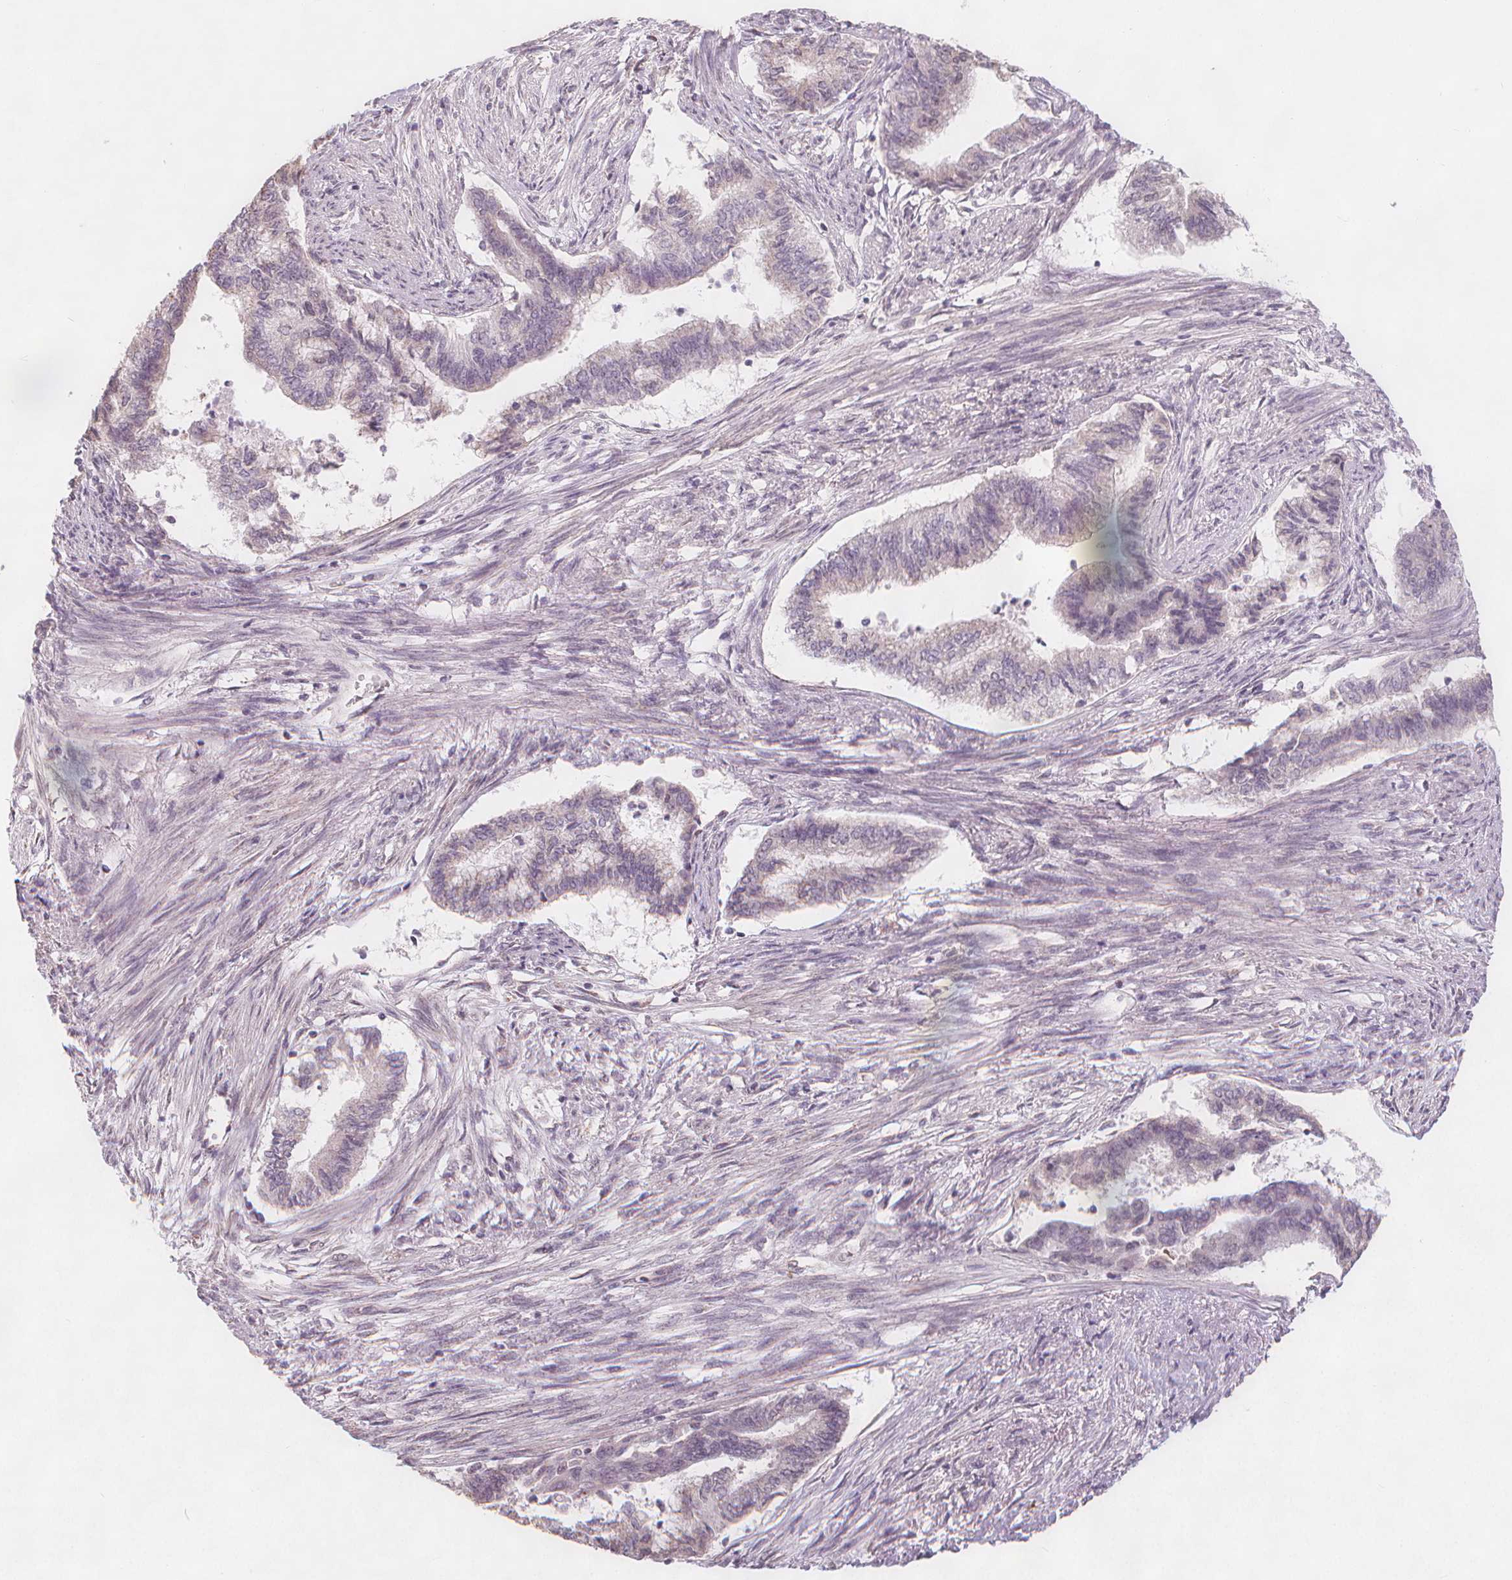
{"staining": {"intensity": "weak", "quantity": "<25%", "location": "nuclear"}, "tissue": "endometrial cancer", "cell_type": "Tumor cells", "image_type": "cancer", "snomed": [{"axis": "morphology", "description": "Adenocarcinoma, NOS"}, {"axis": "topography", "description": "Endometrium"}], "caption": "Tumor cells are negative for protein expression in human adenocarcinoma (endometrial).", "gene": "TIPIN", "patient": {"sex": "female", "age": 65}}